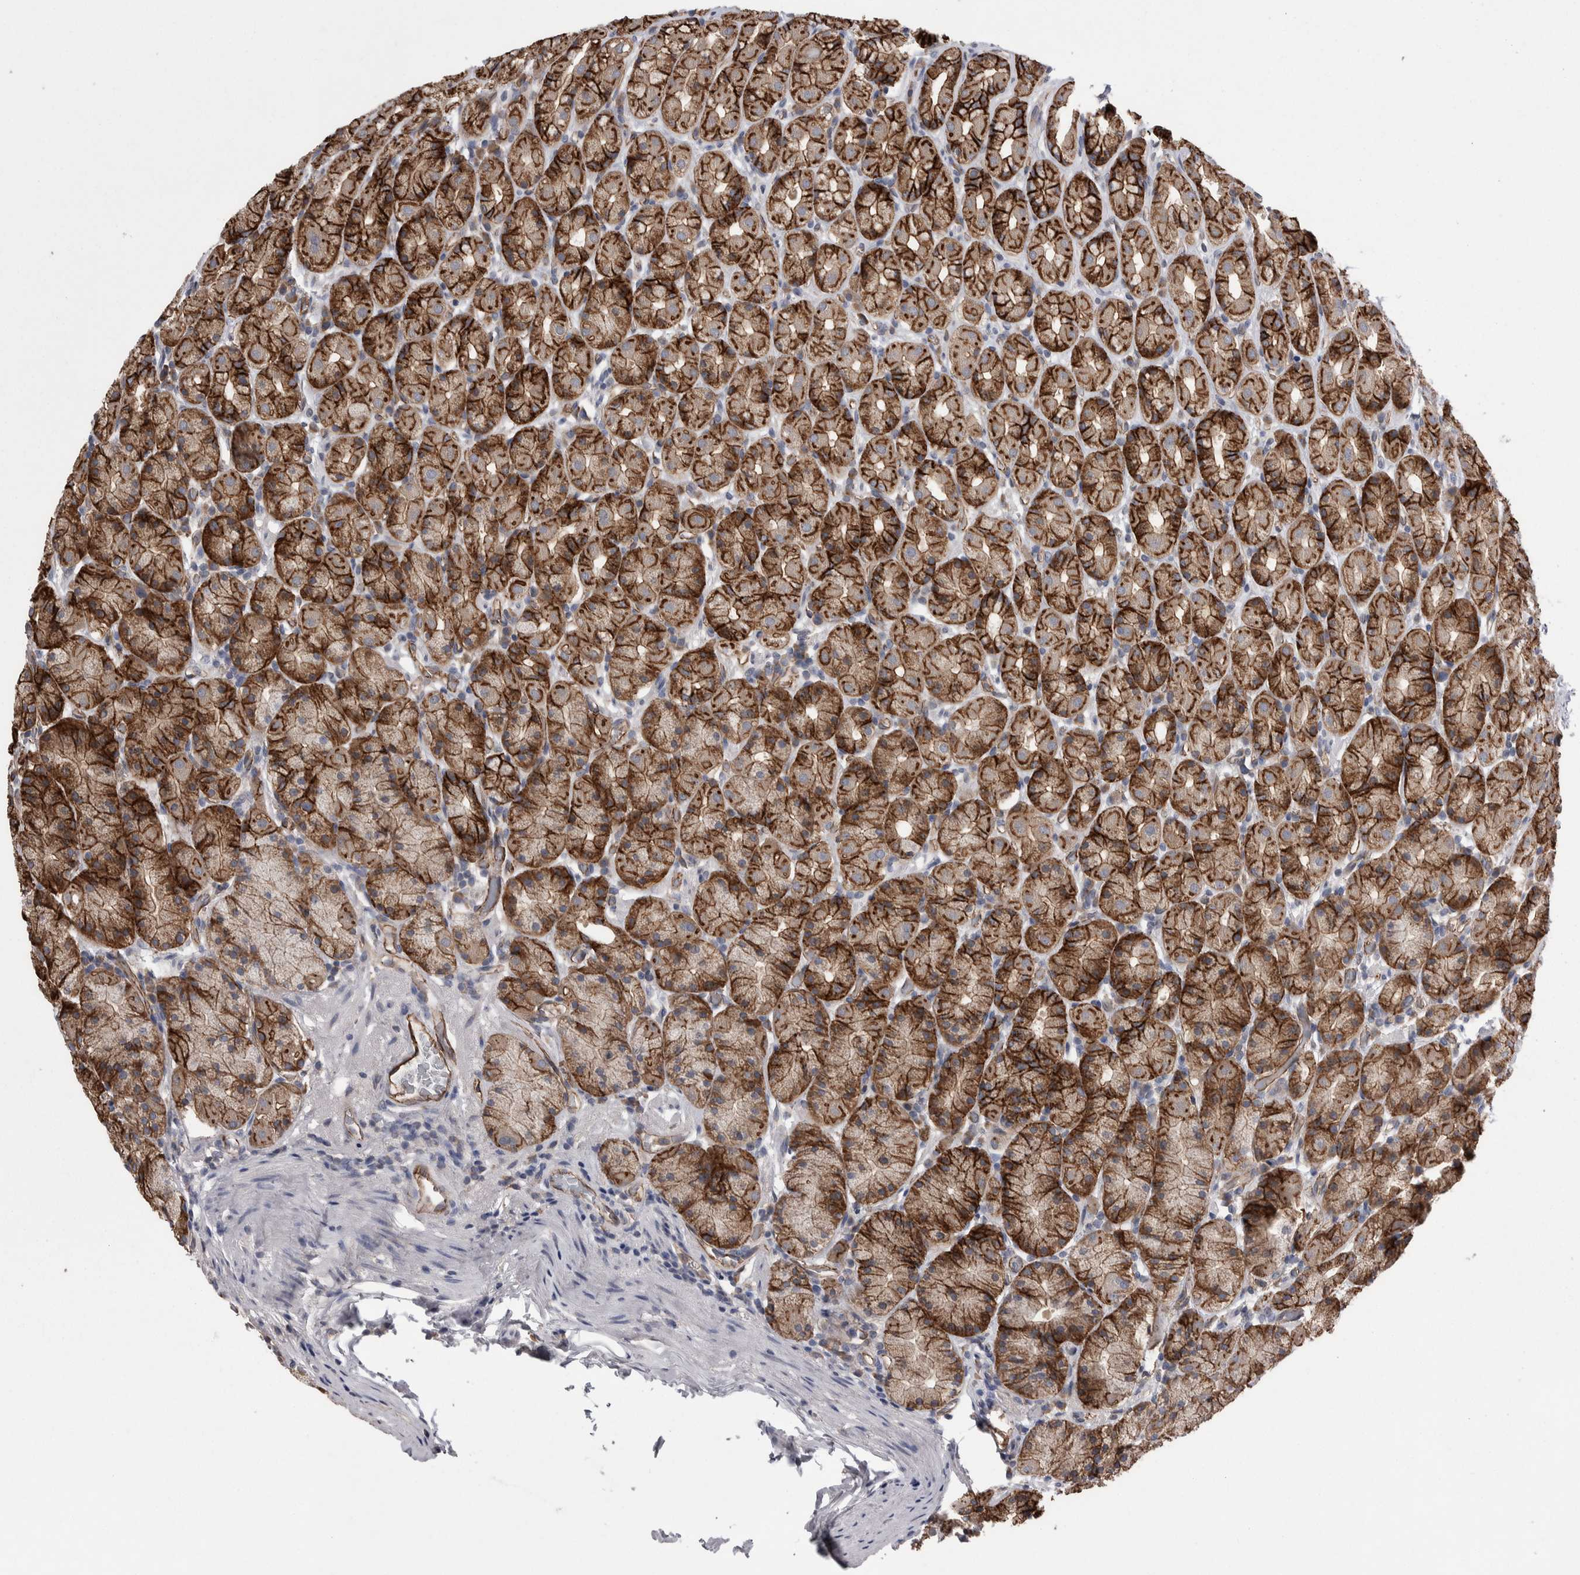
{"staining": {"intensity": "strong", "quantity": ">75%", "location": "cytoplasmic/membranous"}, "tissue": "stomach", "cell_type": "Glandular cells", "image_type": "normal", "snomed": [{"axis": "morphology", "description": "Normal tissue, NOS"}, {"axis": "topography", "description": "Stomach, upper"}], "caption": "High-magnification brightfield microscopy of unremarkable stomach stained with DAB (brown) and counterstained with hematoxylin (blue). glandular cells exhibit strong cytoplasmic/membranous staining is present in about>75% of cells.", "gene": "LIMA1", "patient": {"sex": "male", "age": 68}}